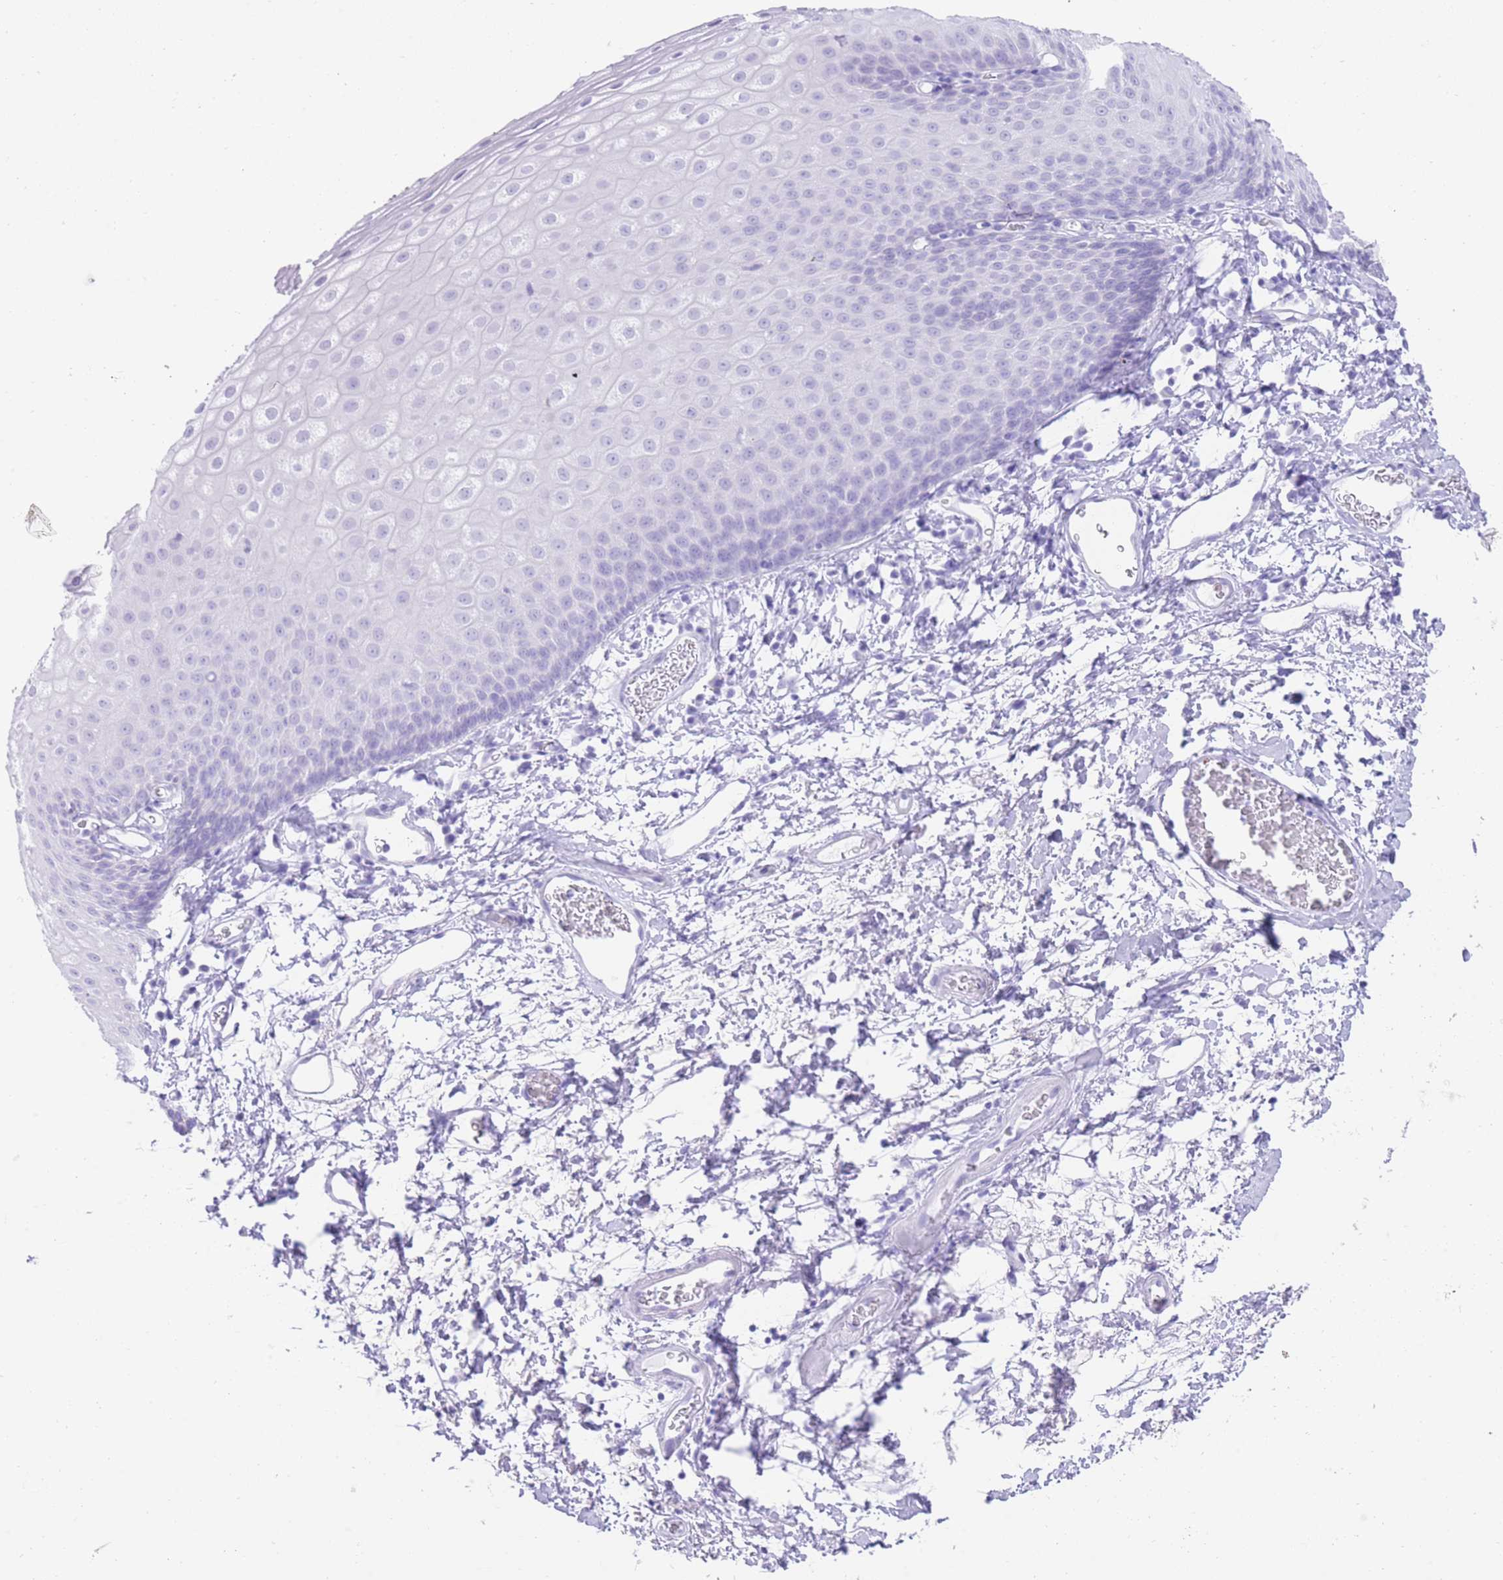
{"staining": {"intensity": "negative", "quantity": "none", "location": "none"}, "tissue": "skin", "cell_type": "Epidermal cells", "image_type": "normal", "snomed": [{"axis": "morphology", "description": "Normal tissue, NOS"}, {"axis": "morphology", "description": "Hemorrhoids"}, {"axis": "morphology", "description": "Inflammation, NOS"}, {"axis": "topography", "description": "Anal"}], "caption": "Immunohistochemistry (IHC) image of normal skin: skin stained with DAB (3,3'-diaminobenzidine) demonstrates no significant protein staining in epidermal cells.", "gene": "ELOA2", "patient": {"sex": "male", "age": 60}}